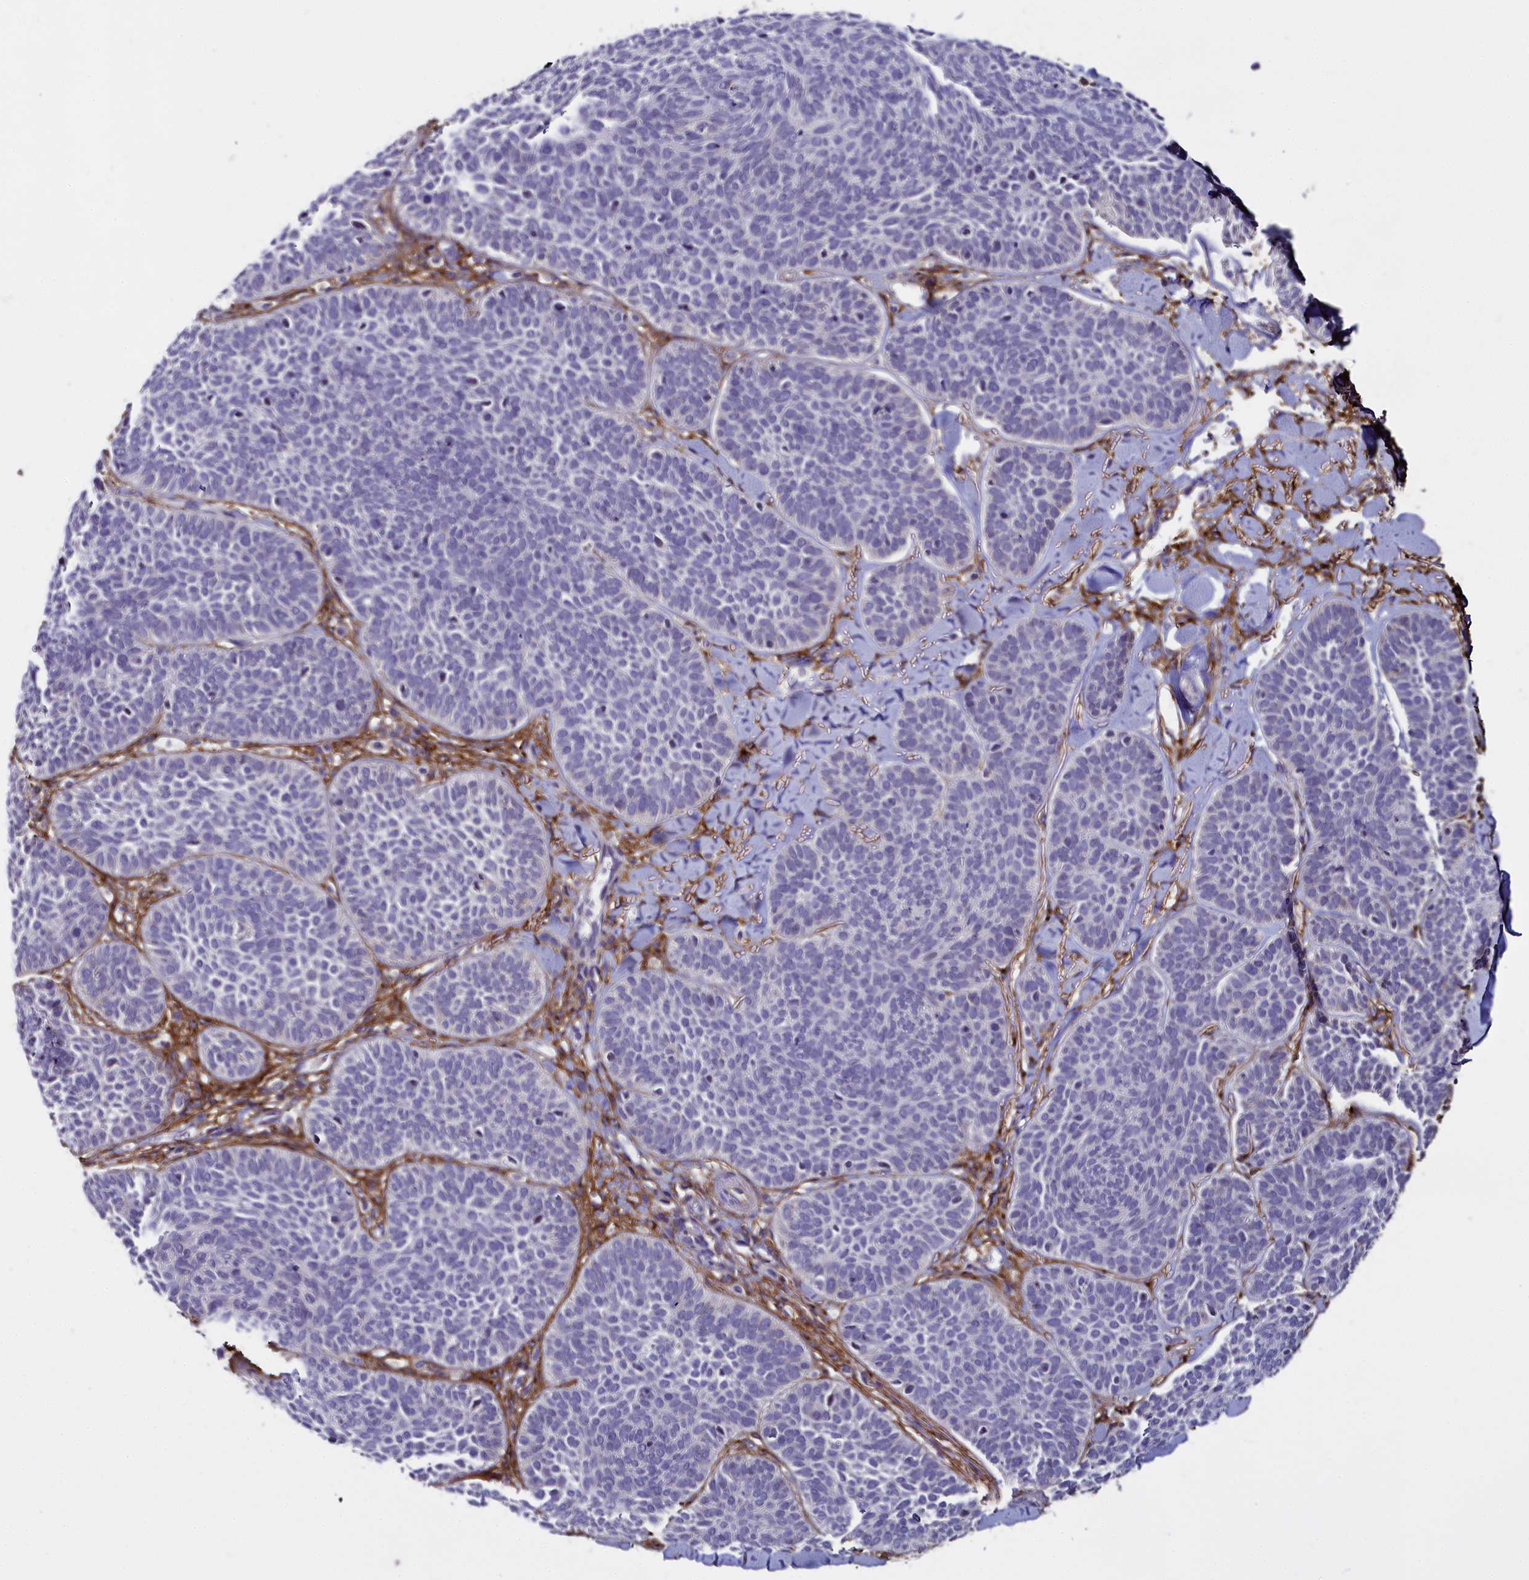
{"staining": {"intensity": "weak", "quantity": "<25%", "location": "cytoplasmic/membranous"}, "tissue": "skin cancer", "cell_type": "Tumor cells", "image_type": "cancer", "snomed": [{"axis": "morphology", "description": "Basal cell carcinoma"}, {"axis": "topography", "description": "Skin"}], "caption": "Protein analysis of skin cancer reveals no significant expression in tumor cells.", "gene": "MRC2", "patient": {"sex": "male", "age": 85}}